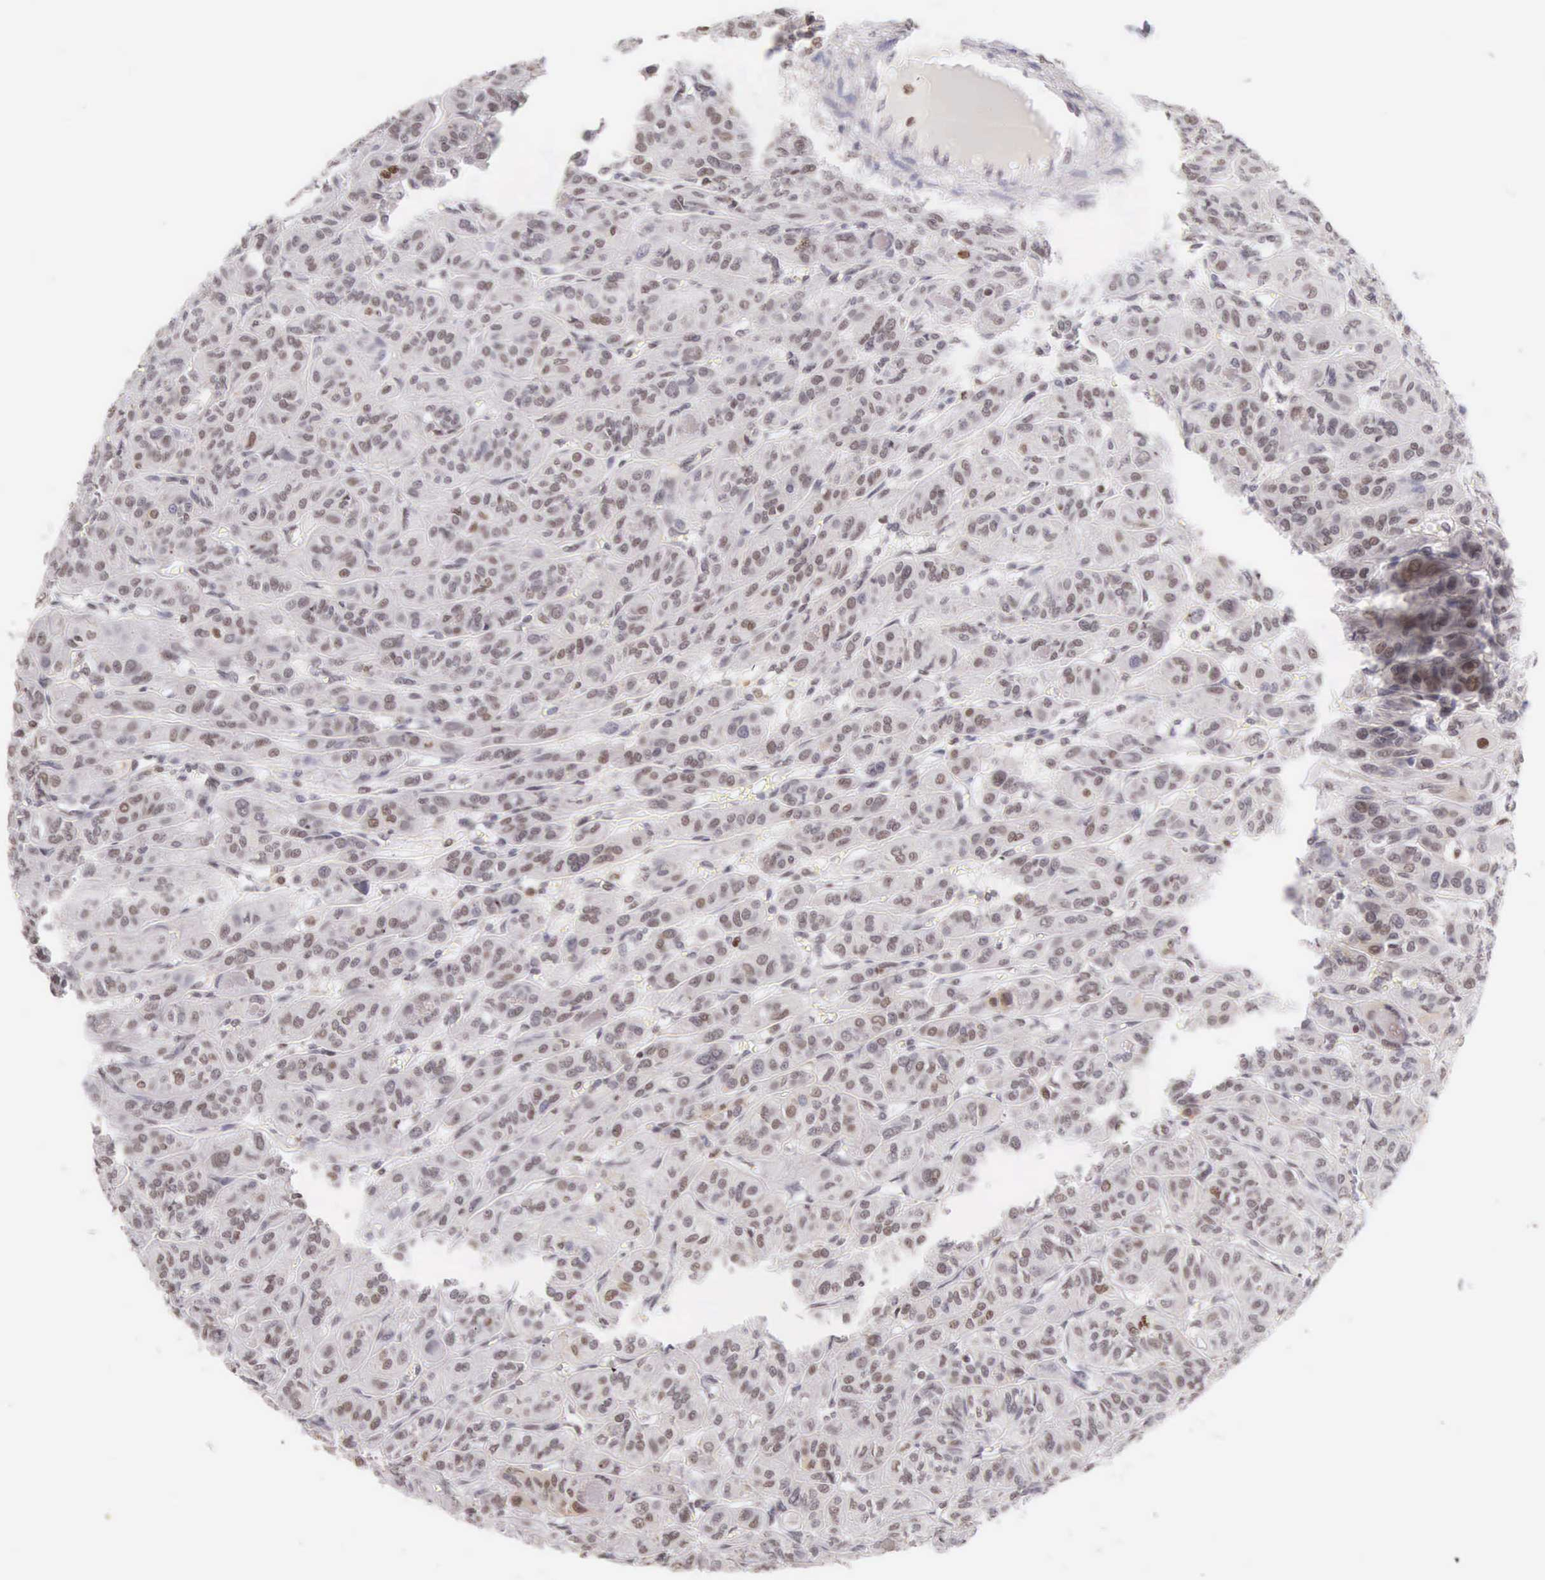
{"staining": {"intensity": "moderate", "quantity": "25%-75%", "location": "nuclear"}, "tissue": "thyroid cancer", "cell_type": "Tumor cells", "image_type": "cancer", "snomed": [{"axis": "morphology", "description": "Follicular adenoma carcinoma, NOS"}, {"axis": "topography", "description": "Thyroid gland"}], "caption": "Protein positivity by immunohistochemistry (IHC) demonstrates moderate nuclear expression in approximately 25%-75% of tumor cells in thyroid cancer (follicular adenoma carcinoma).", "gene": "VRK1", "patient": {"sex": "female", "age": 71}}